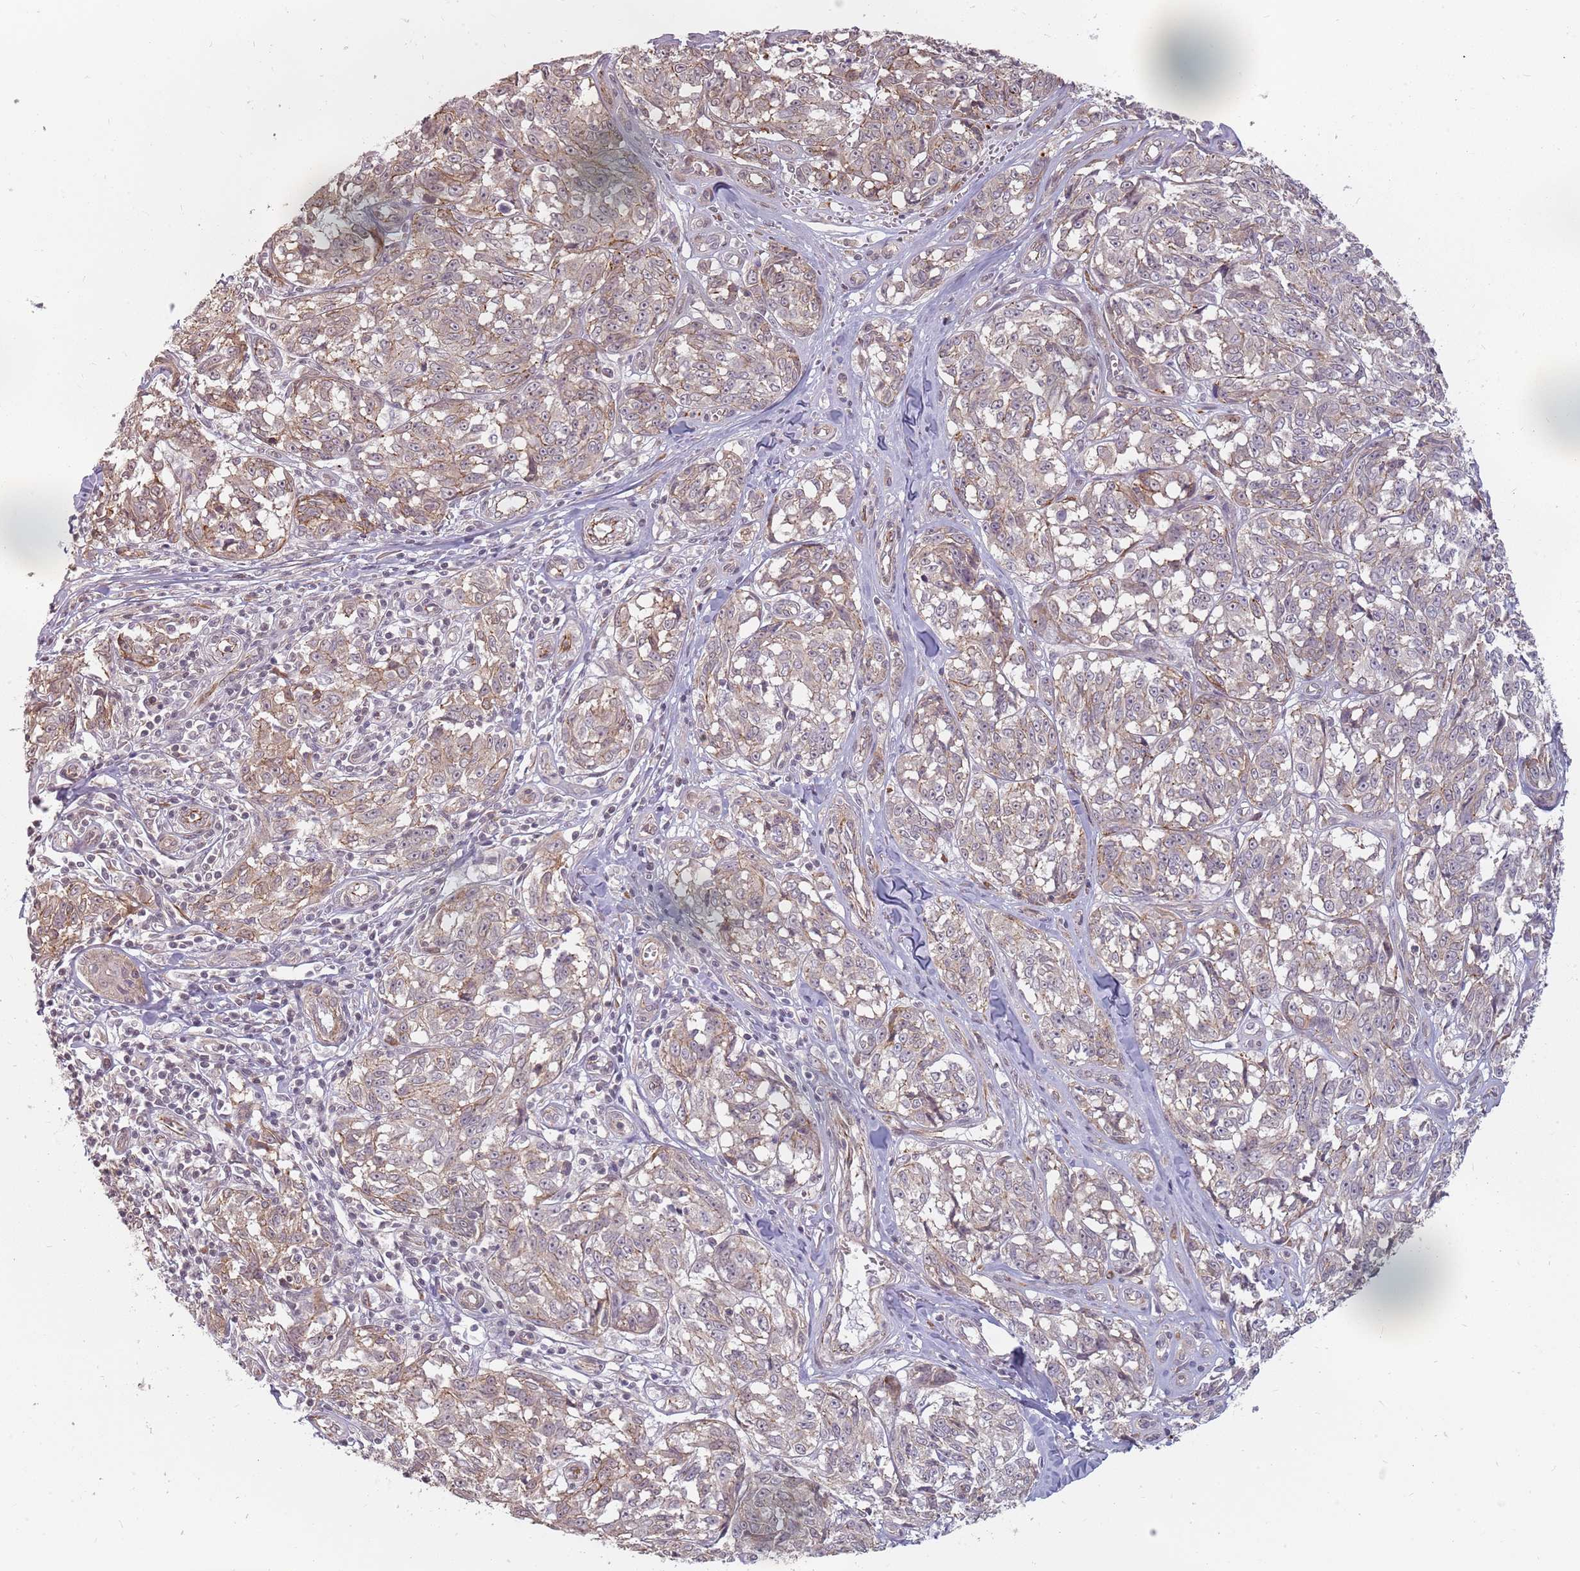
{"staining": {"intensity": "weak", "quantity": ">75%", "location": "cytoplasmic/membranous"}, "tissue": "melanoma", "cell_type": "Tumor cells", "image_type": "cancer", "snomed": [{"axis": "morphology", "description": "Normal tissue, NOS"}, {"axis": "morphology", "description": "Malignant melanoma, NOS"}, {"axis": "topography", "description": "Skin"}], "caption": "IHC histopathology image of human melanoma stained for a protein (brown), which demonstrates low levels of weak cytoplasmic/membranous expression in about >75% of tumor cells.", "gene": "PPP1R14C", "patient": {"sex": "female", "age": 64}}